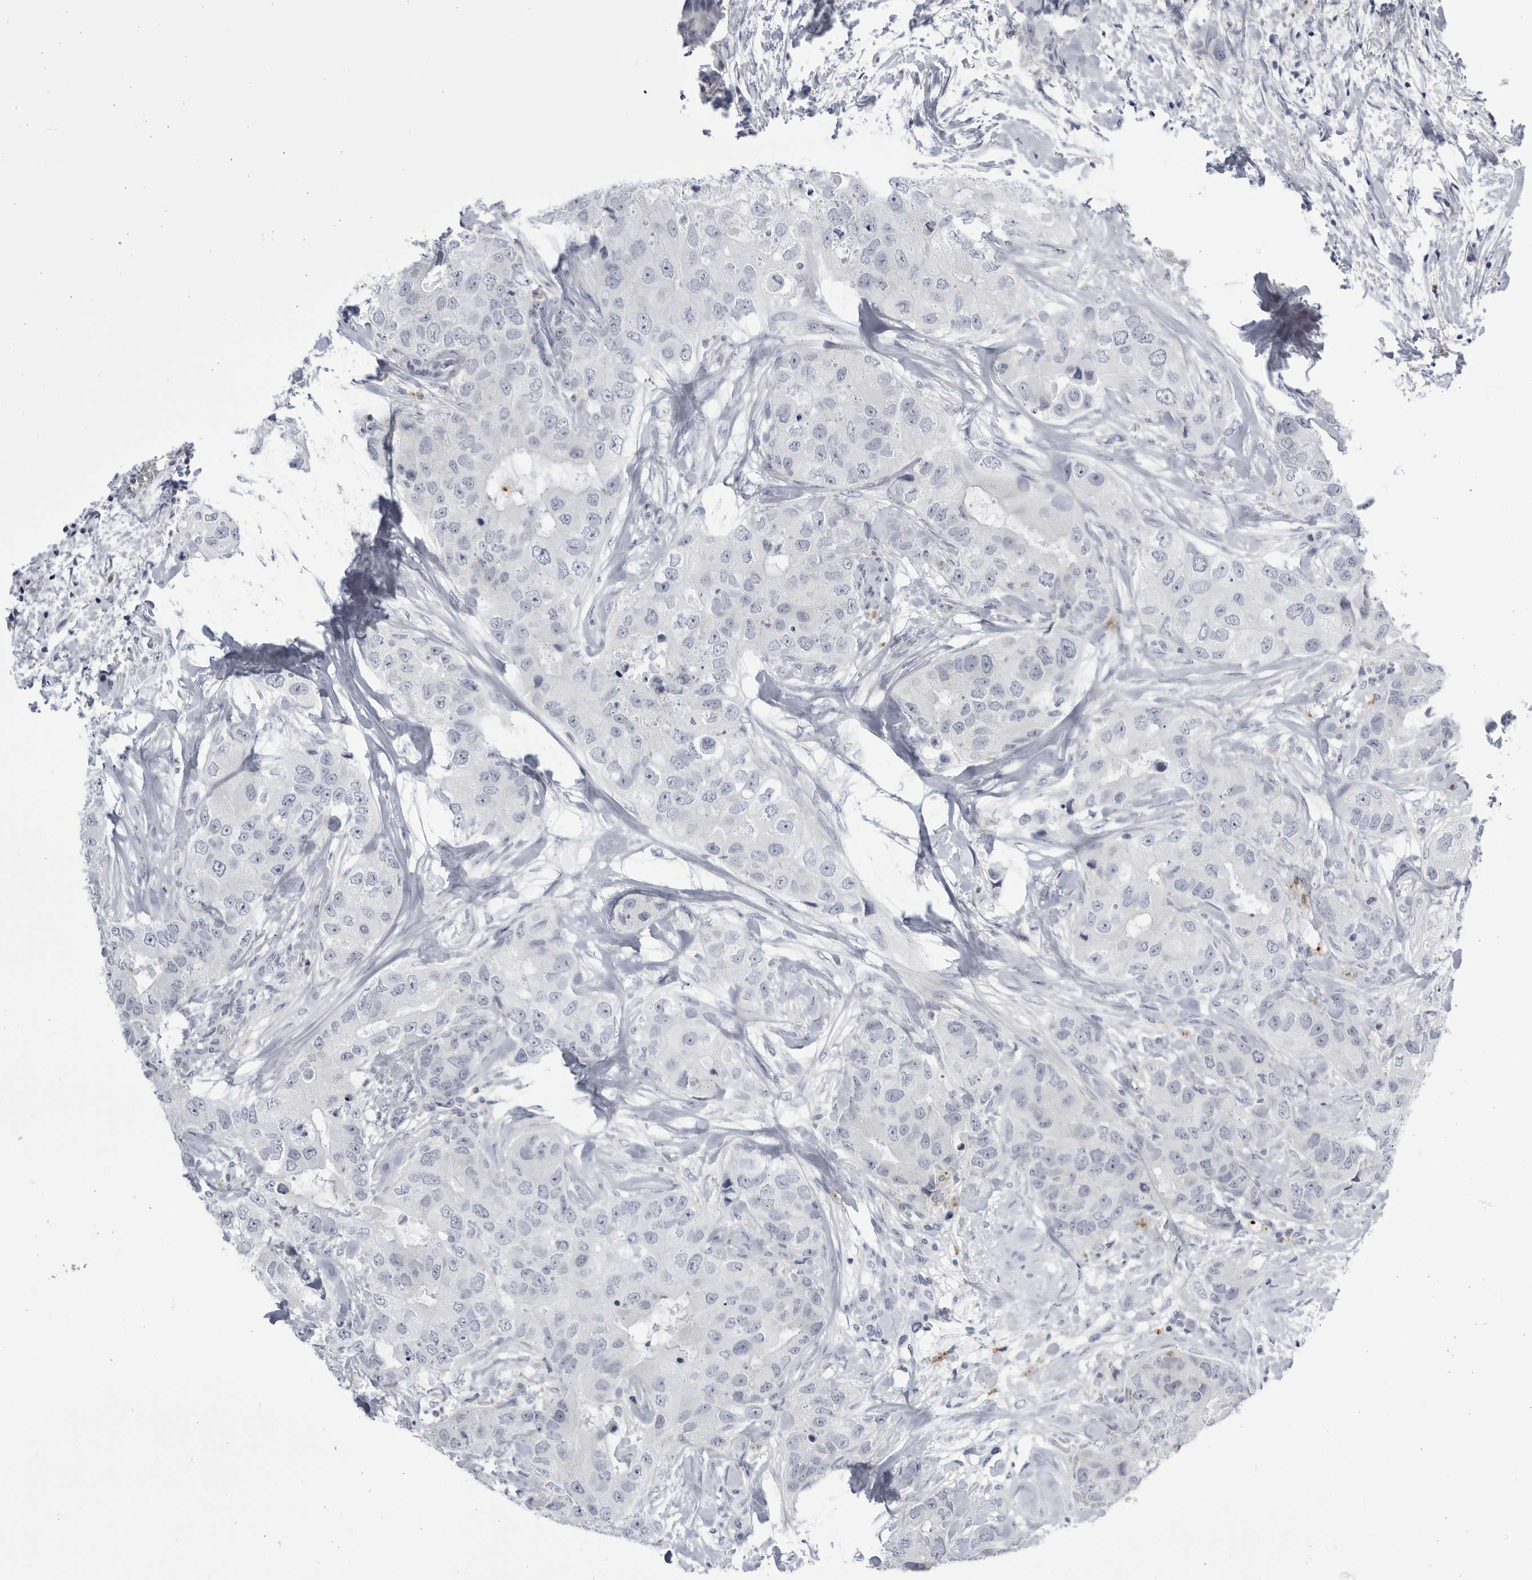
{"staining": {"intensity": "negative", "quantity": "none", "location": "none"}, "tissue": "breast cancer", "cell_type": "Tumor cells", "image_type": "cancer", "snomed": [{"axis": "morphology", "description": "Duct carcinoma"}, {"axis": "topography", "description": "Breast"}], "caption": "This is an immunohistochemistry photomicrograph of infiltrating ductal carcinoma (breast). There is no positivity in tumor cells.", "gene": "CCDC181", "patient": {"sex": "female", "age": 62}}